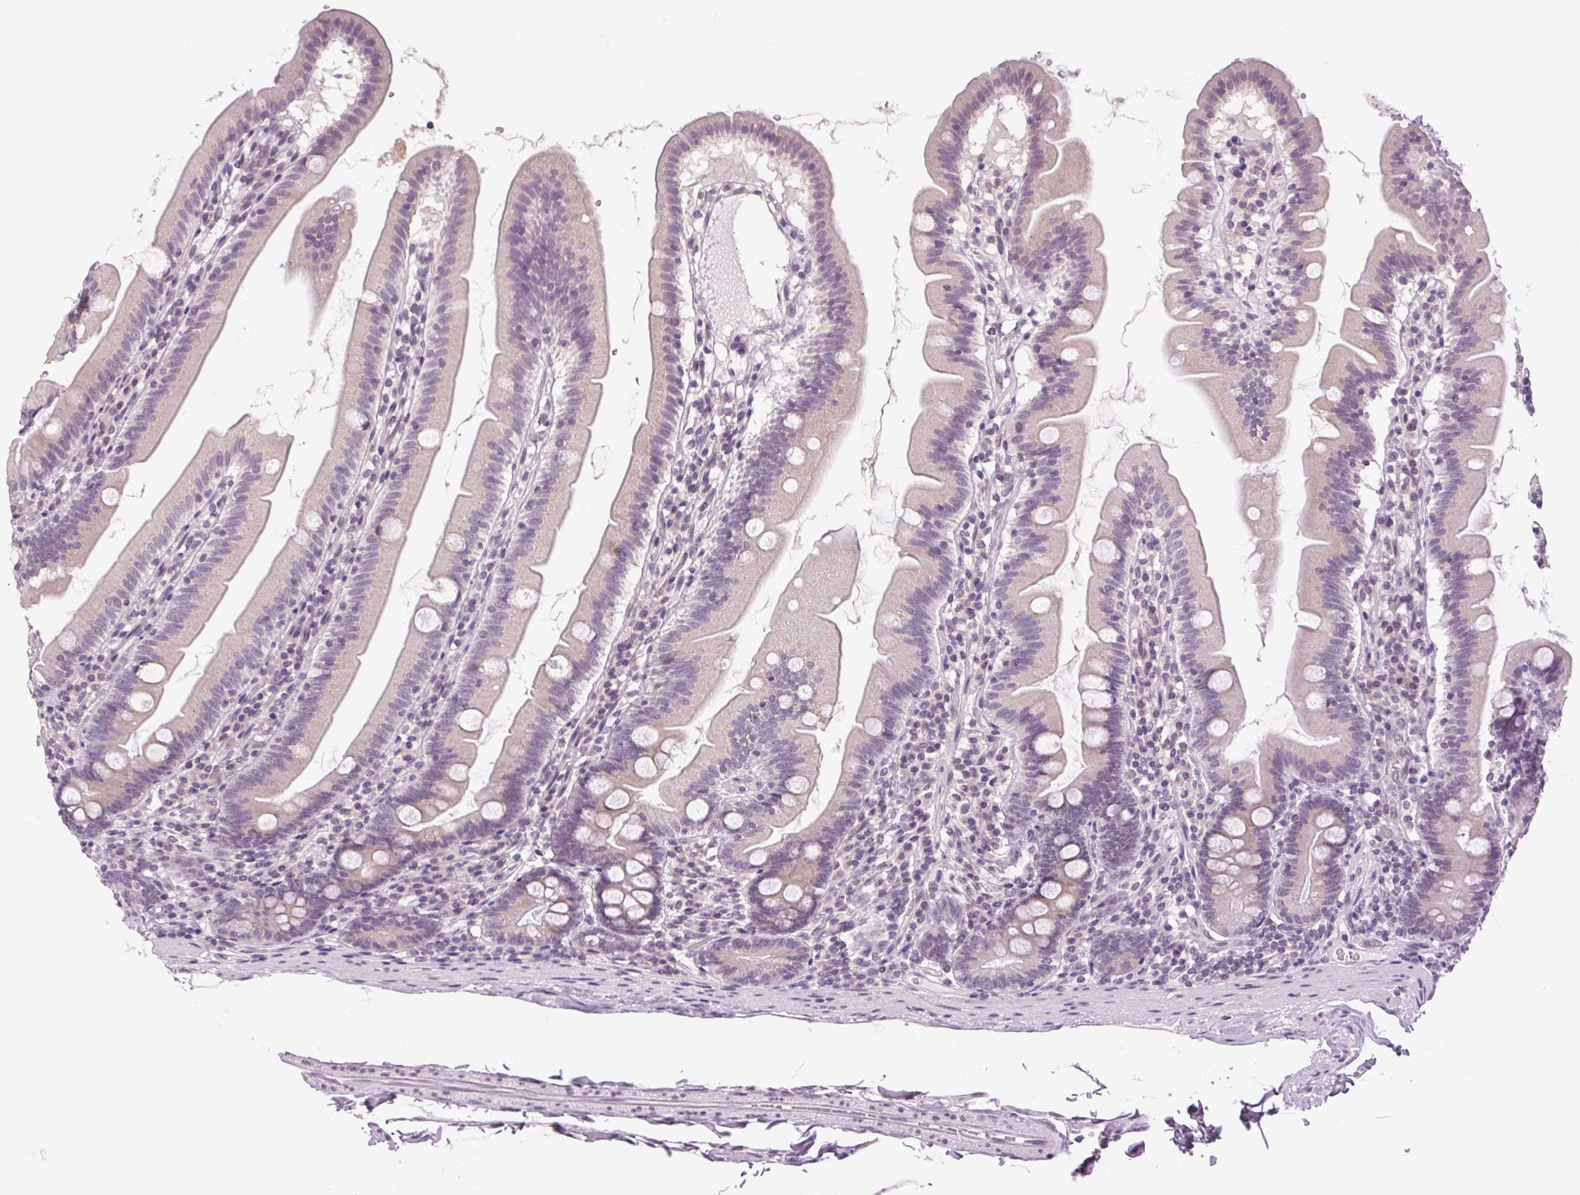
{"staining": {"intensity": "negative", "quantity": "none", "location": "none"}, "tissue": "duodenum", "cell_type": "Glandular cells", "image_type": "normal", "snomed": [{"axis": "morphology", "description": "Normal tissue, NOS"}, {"axis": "topography", "description": "Duodenum"}], "caption": "High power microscopy histopathology image of an immunohistochemistry (IHC) micrograph of unremarkable duodenum, revealing no significant staining in glandular cells. Brightfield microscopy of immunohistochemistry stained with DAB (brown) and hematoxylin (blue), captured at high magnification.", "gene": "SMIM13", "patient": {"sex": "female", "age": 67}}